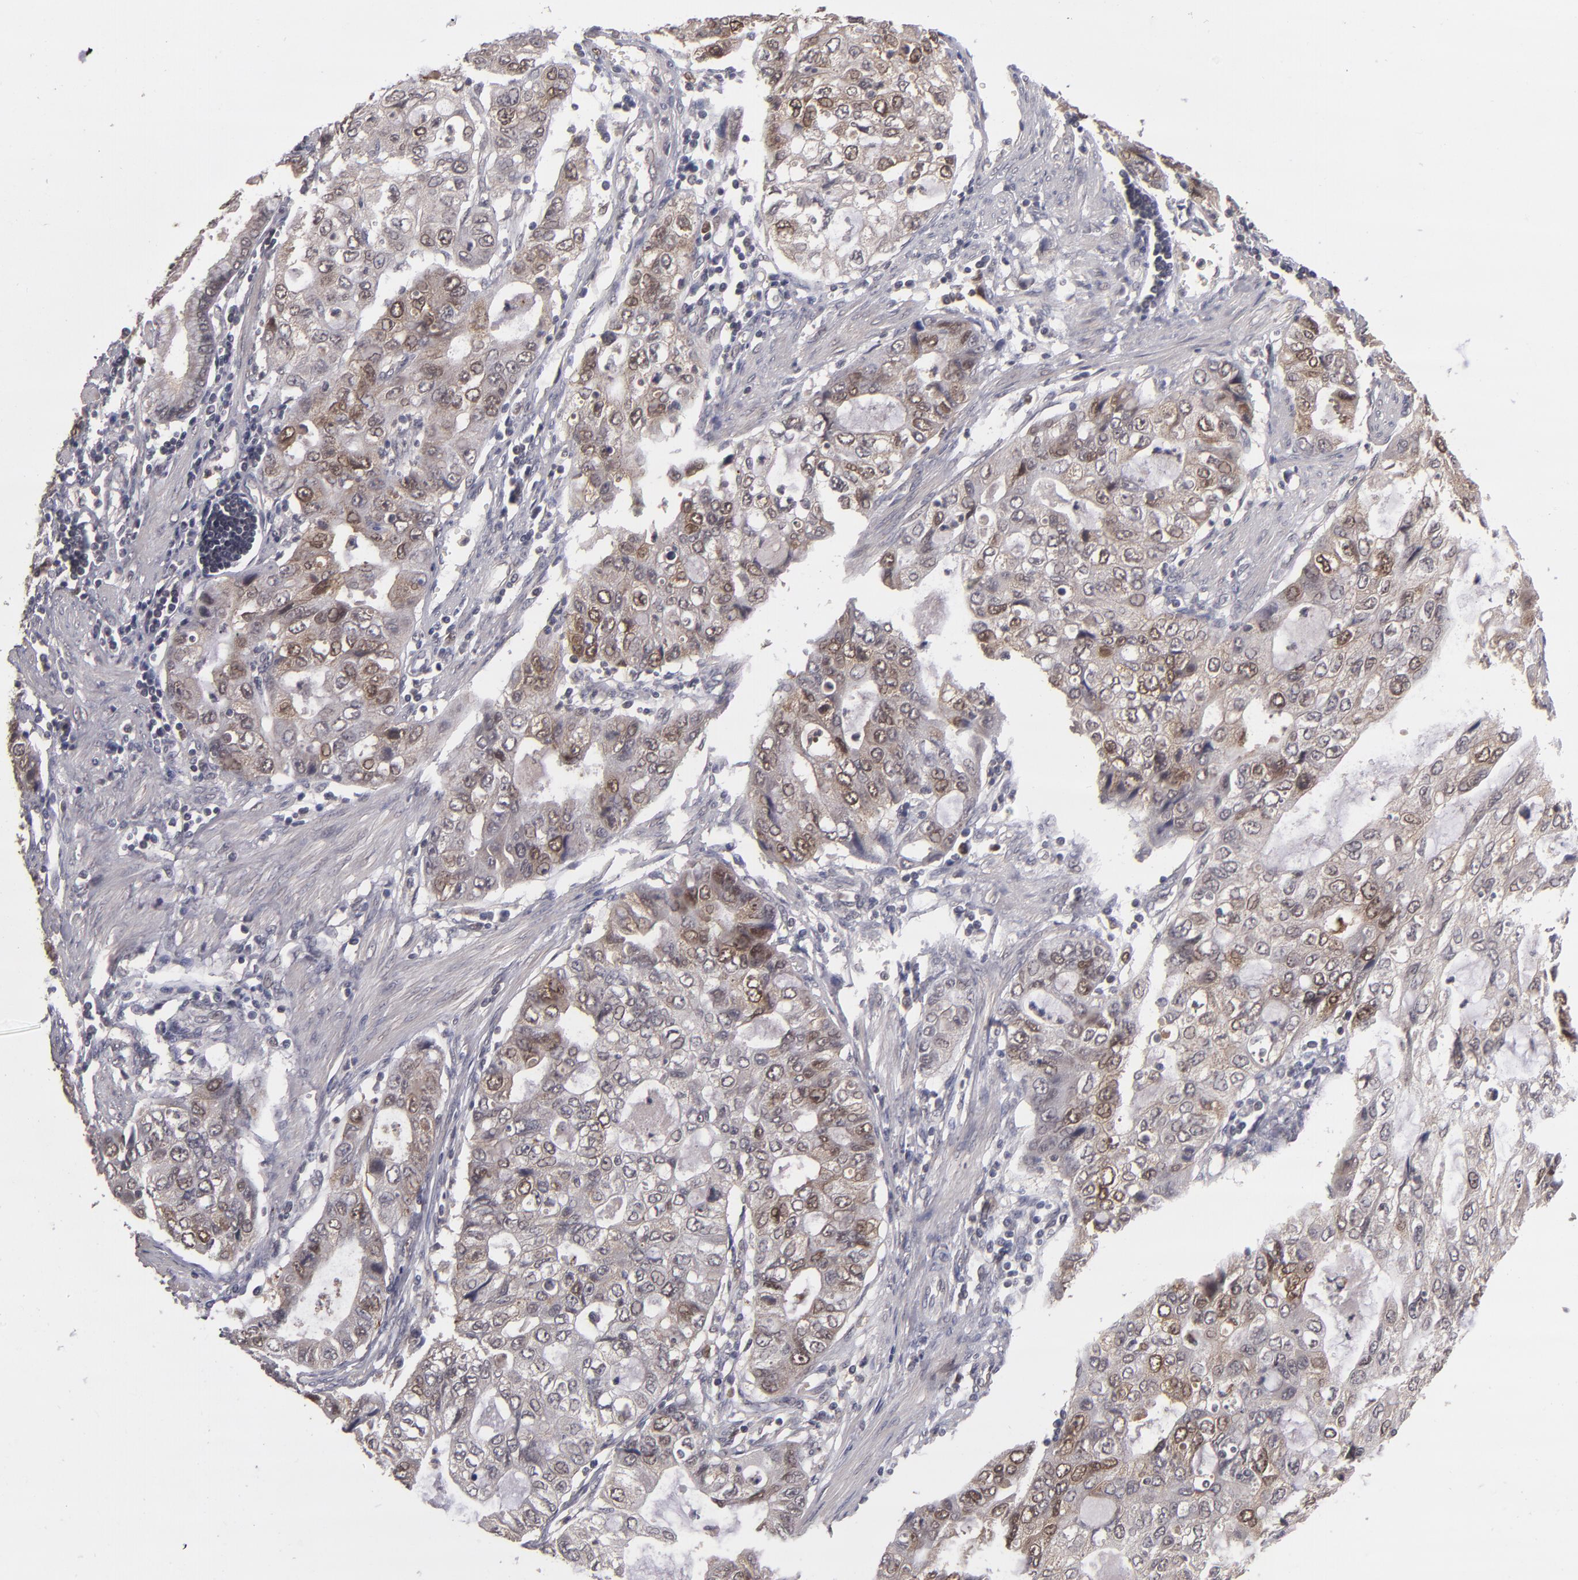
{"staining": {"intensity": "moderate", "quantity": ">75%", "location": "cytoplasmic/membranous,nuclear"}, "tissue": "stomach cancer", "cell_type": "Tumor cells", "image_type": "cancer", "snomed": [{"axis": "morphology", "description": "Adenocarcinoma, NOS"}, {"axis": "topography", "description": "Stomach, upper"}], "caption": "Moderate cytoplasmic/membranous and nuclear staining for a protein is identified in approximately >75% of tumor cells of stomach cancer using immunohistochemistry.", "gene": "TYMS", "patient": {"sex": "female", "age": 52}}